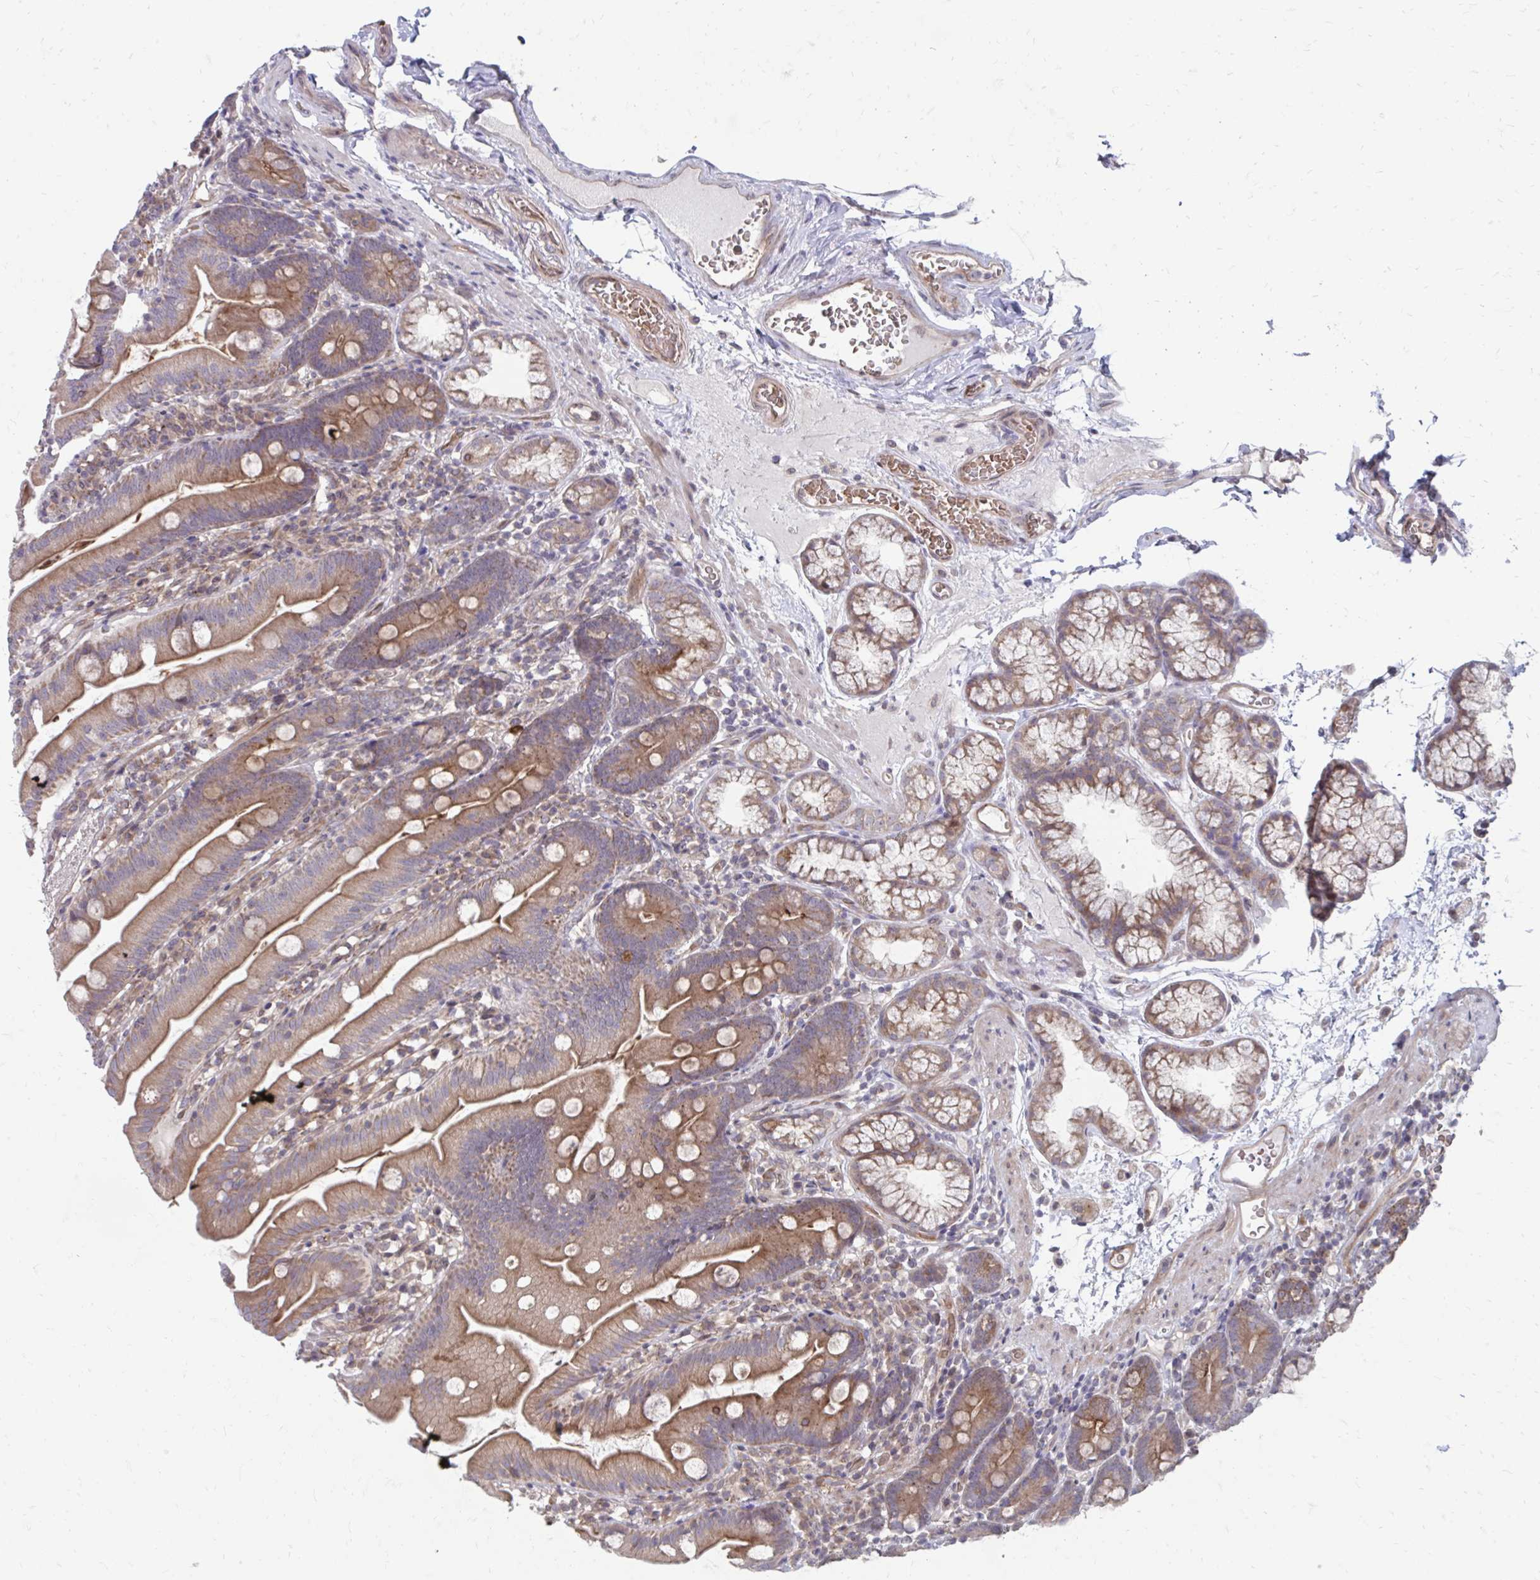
{"staining": {"intensity": "moderate", "quantity": ">75%", "location": "cytoplasmic/membranous"}, "tissue": "duodenum", "cell_type": "Glandular cells", "image_type": "normal", "snomed": [{"axis": "morphology", "description": "Normal tissue, NOS"}, {"axis": "topography", "description": "Duodenum"}], "caption": "Immunohistochemistry (IHC) staining of unremarkable duodenum, which displays medium levels of moderate cytoplasmic/membranous staining in about >75% of glandular cells indicating moderate cytoplasmic/membranous protein positivity. The staining was performed using DAB (3,3'-diaminobenzidine) (brown) for protein detection and nuclei were counterstained in hematoxylin (blue).", "gene": "ITPR2", "patient": {"sex": "female", "age": 67}}